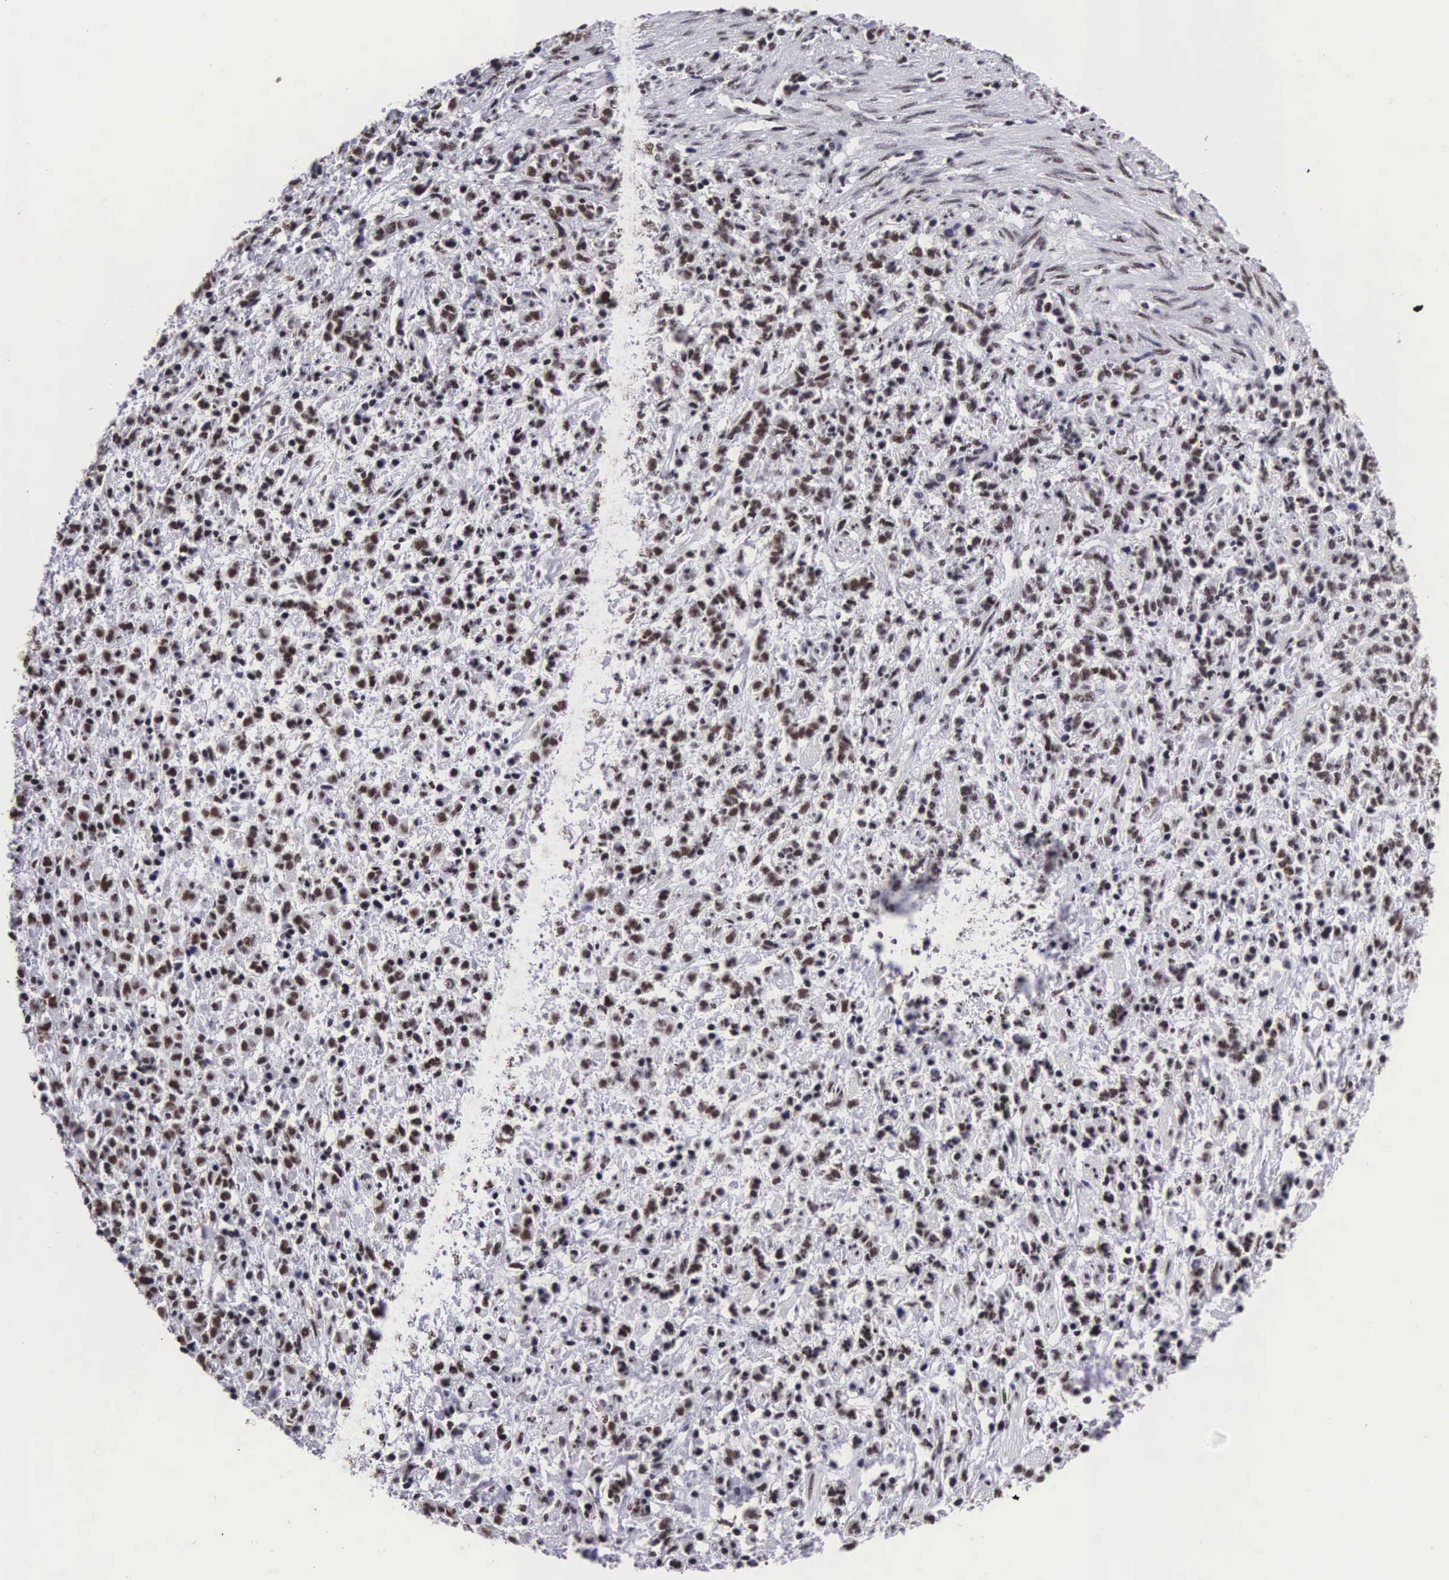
{"staining": {"intensity": "moderate", "quantity": ">75%", "location": "nuclear"}, "tissue": "stomach cancer", "cell_type": "Tumor cells", "image_type": "cancer", "snomed": [{"axis": "morphology", "description": "Adenocarcinoma, NOS"}, {"axis": "topography", "description": "Stomach, lower"}], "caption": "Immunohistochemistry (IHC) histopathology image of neoplastic tissue: human stomach cancer stained using immunohistochemistry (IHC) reveals medium levels of moderate protein expression localized specifically in the nuclear of tumor cells, appearing as a nuclear brown color.", "gene": "SF3A1", "patient": {"sex": "male", "age": 88}}